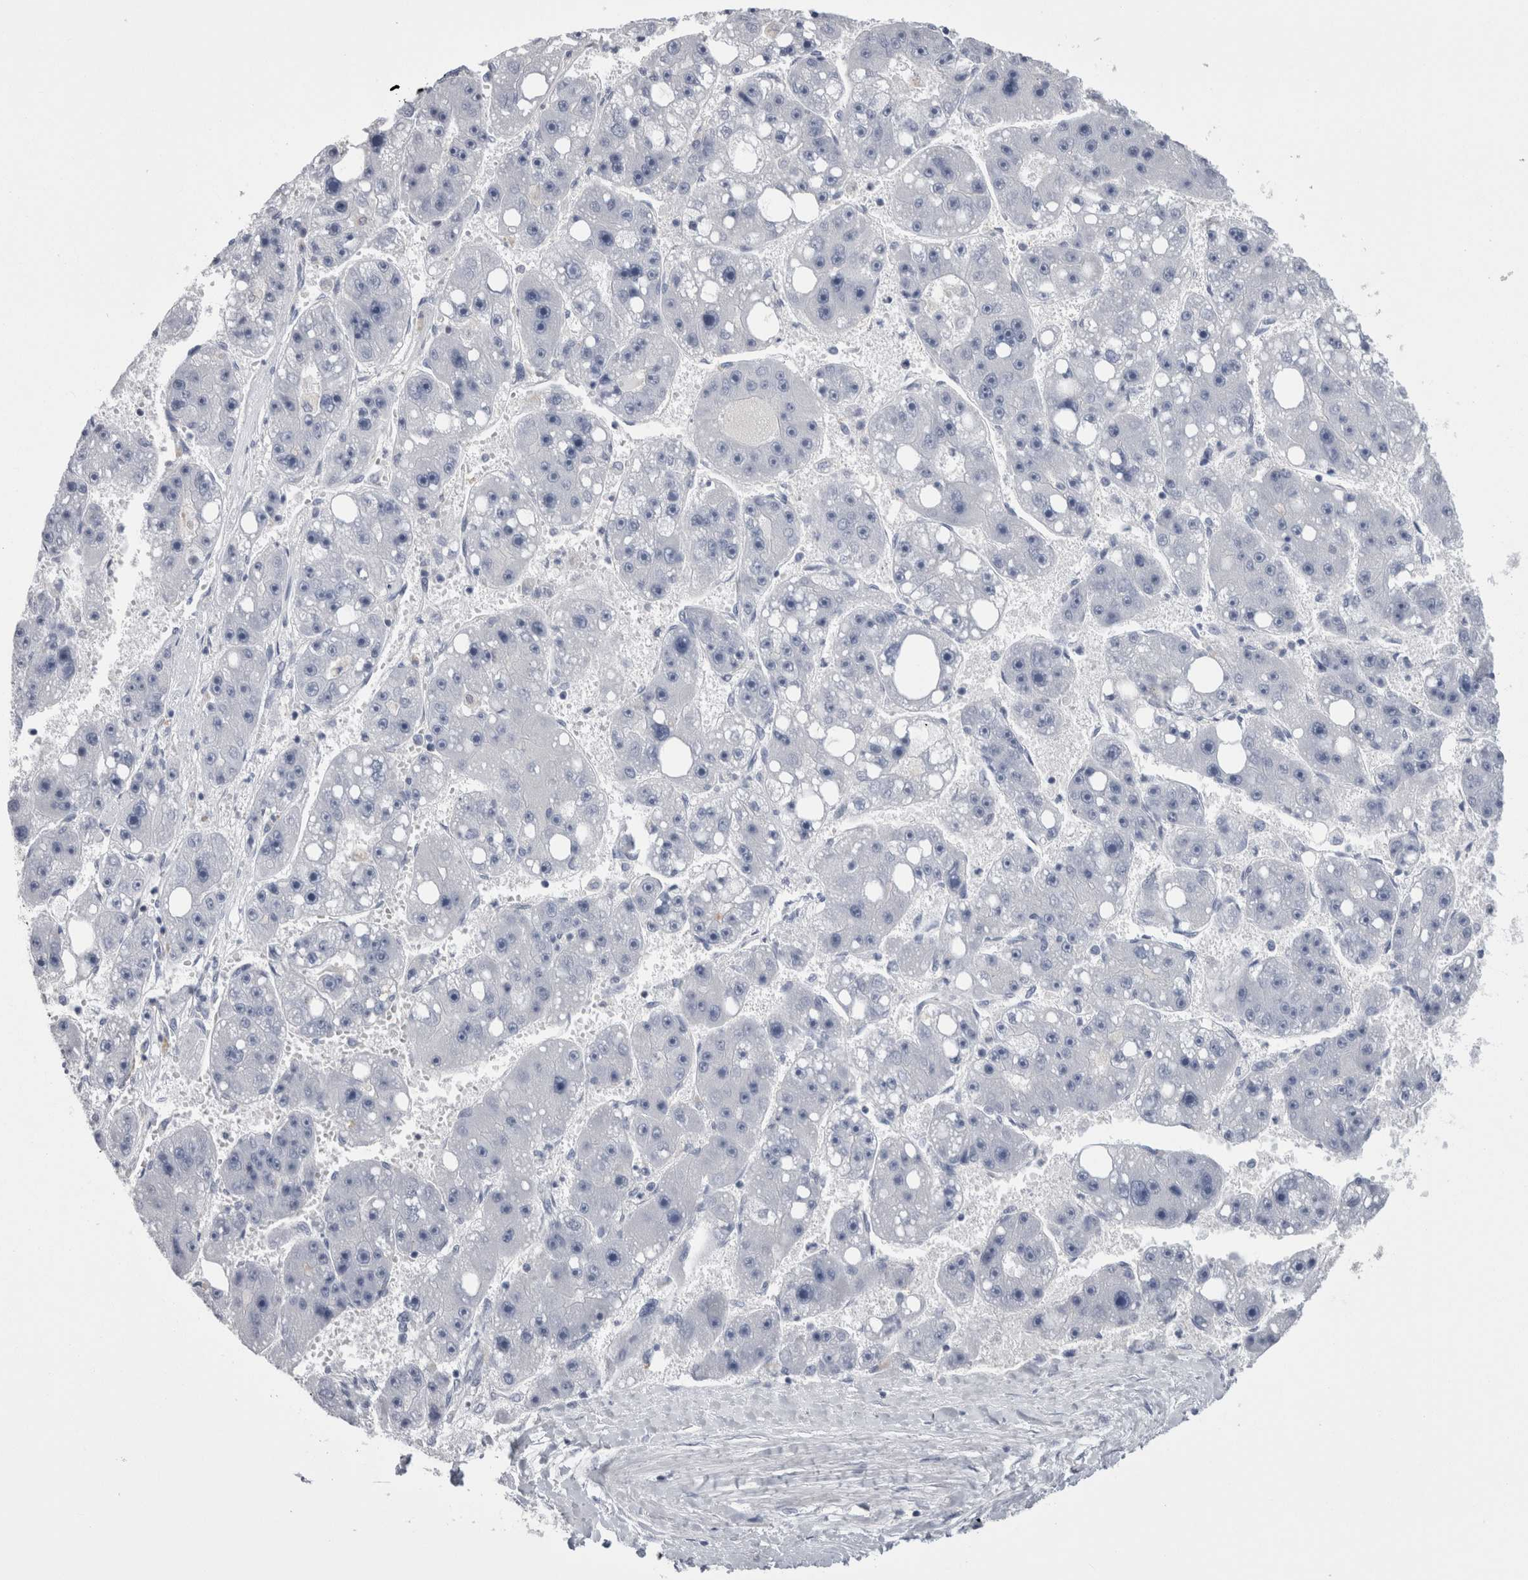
{"staining": {"intensity": "negative", "quantity": "none", "location": "none"}, "tissue": "liver cancer", "cell_type": "Tumor cells", "image_type": "cancer", "snomed": [{"axis": "morphology", "description": "Carcinoma, Hepatocellular, NOS"}, {"axis": "topography", "description": "Liver"}], "caption": "Liver hepatocellular carcinoma stained for a protein using immunohistochemistry (IHC) reveals no staining tumor cells.", "gene": "DCTN6", "patient": {"sex": "female", "age": 61}}